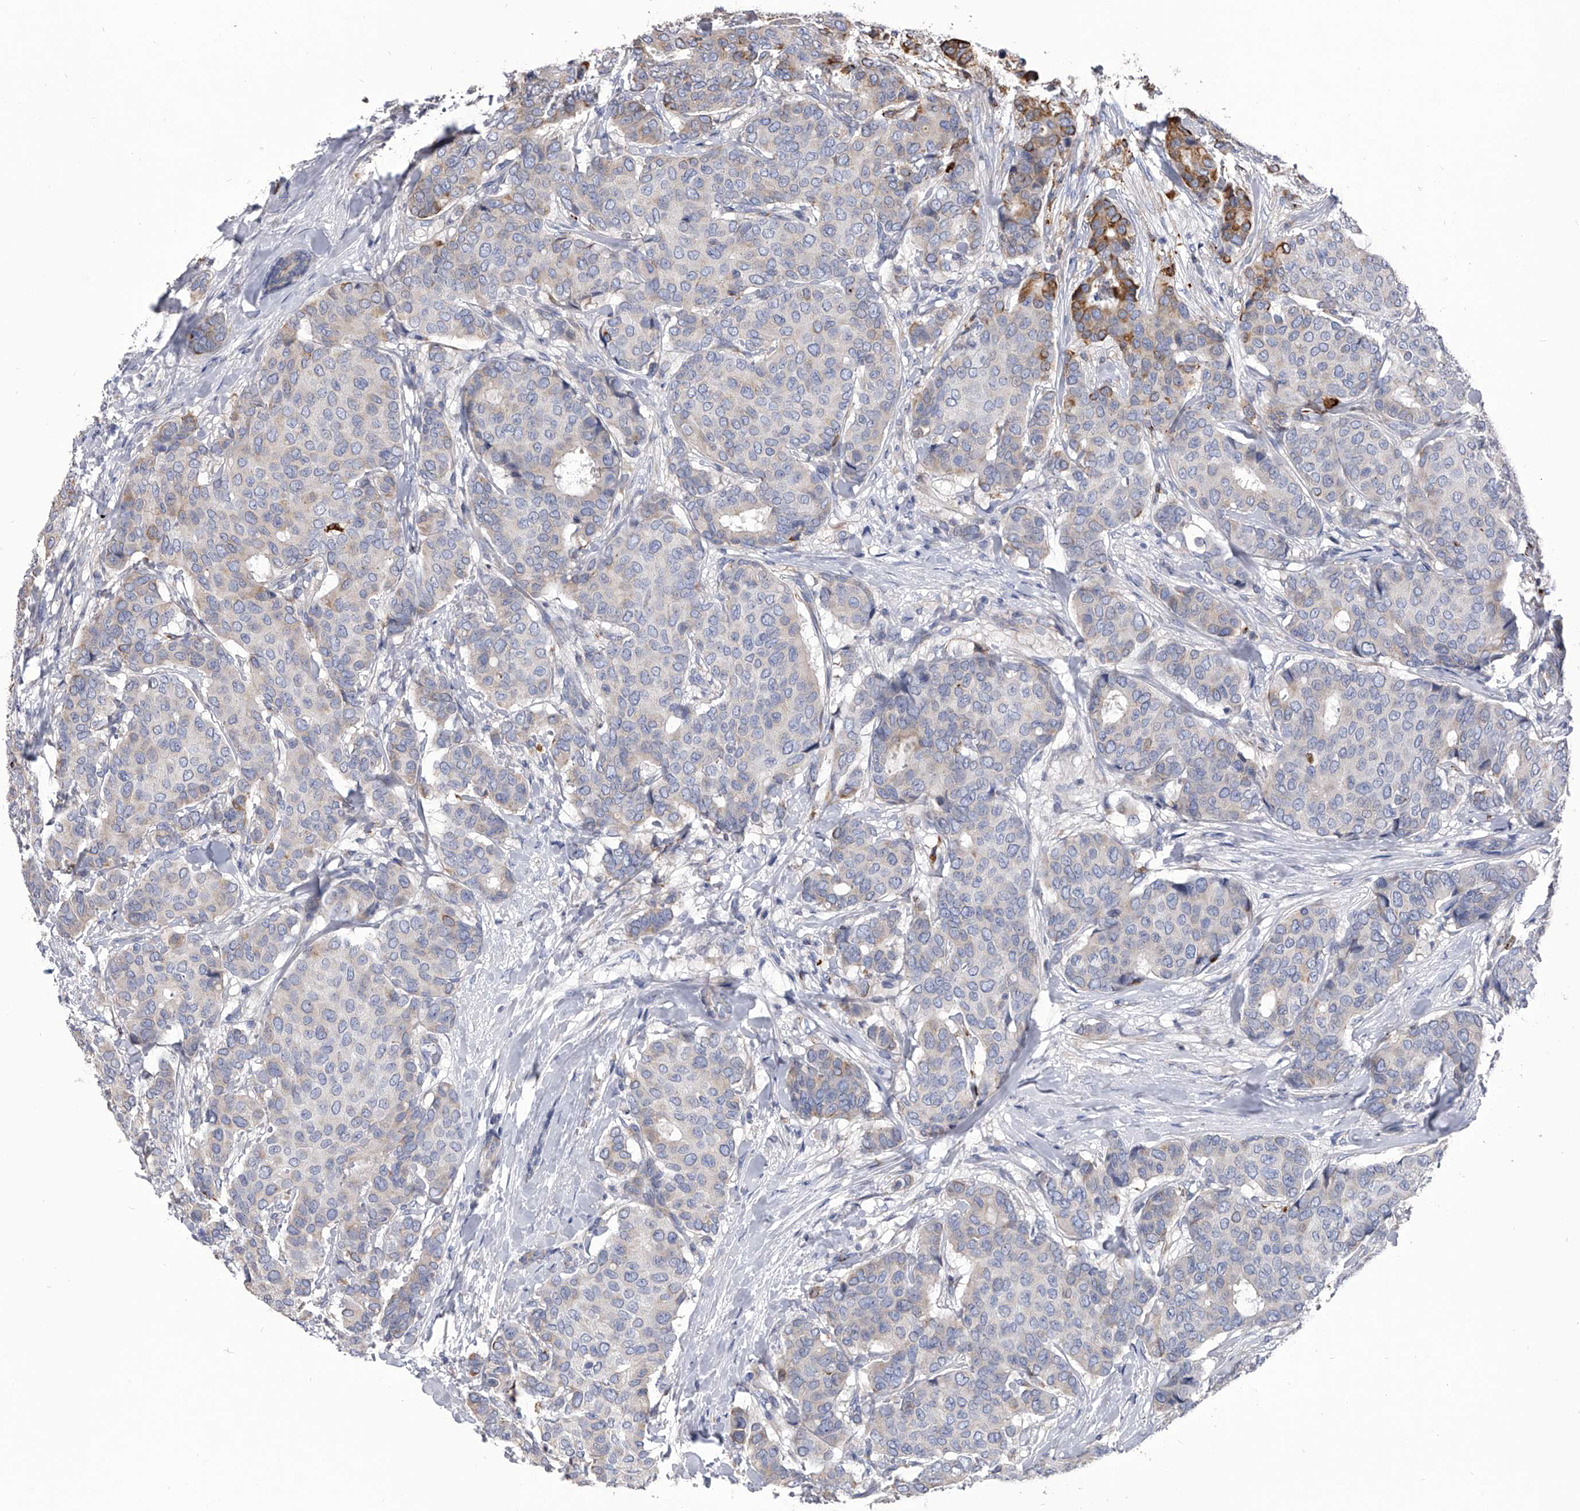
{"staining": {"intensity": "moderate", "quantity": "<25%", "location": "cytoplasmic/membranous"}, "tissue": "breast cancer", "cell_type": "Tumor cells", "image_type": "cancer", "snomed": [{"axis": "morphology", "description": "Duct carcinoma"}, {"axis": "topography", "description": "Breast"}], "caption": "A brown stain labels moderate cytoplasmic/membranous expression of a protein in breast invasive ductal carcinoma tumor cells.", "gene": "SPP1", "patient": {"sex": "female", "age": 75}}